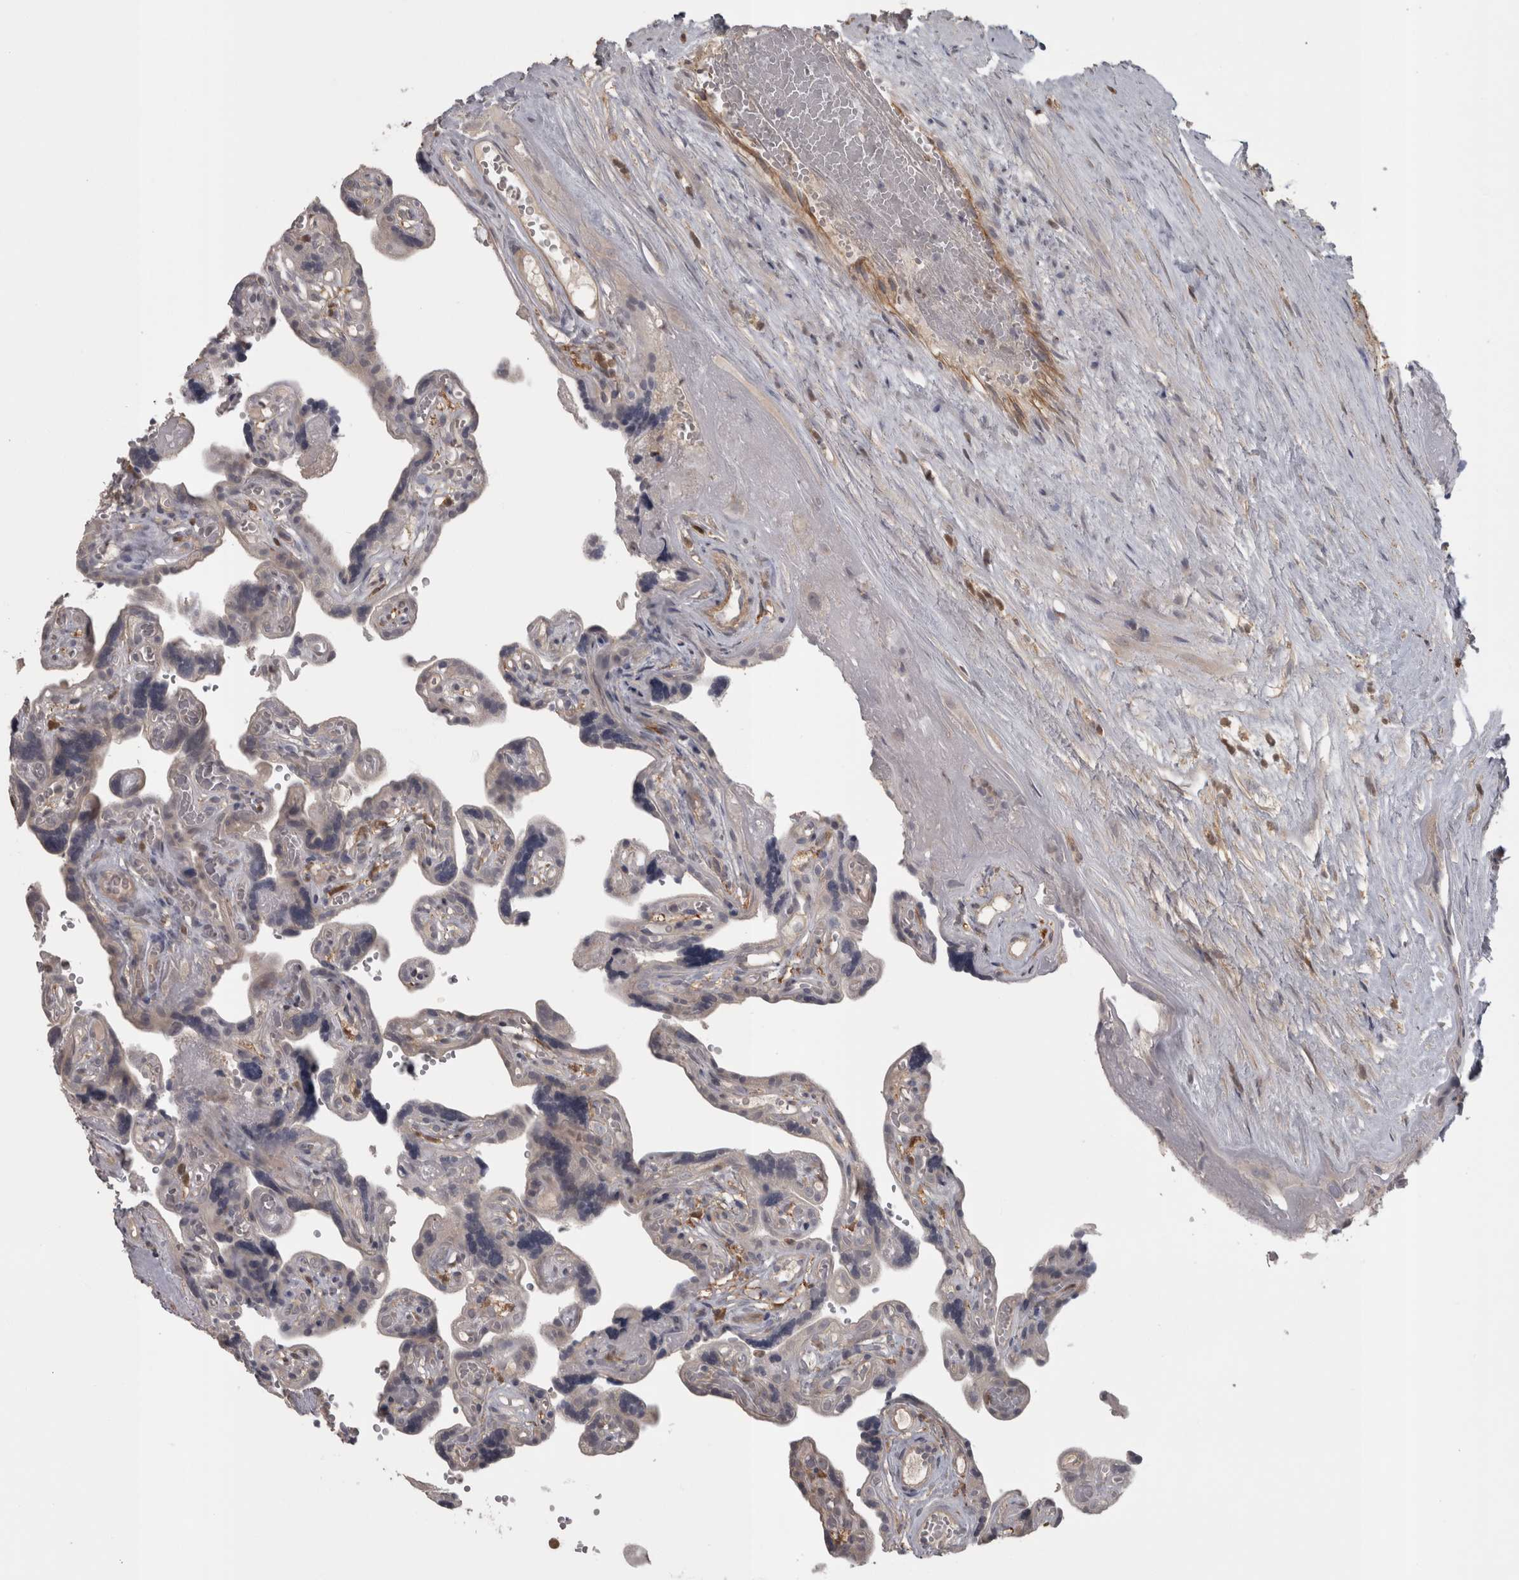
{"staining": {"intensity": "weak", "quantity": "25%-75%", "location": "cytoplasmic/membranous"}, "tissue": "placenta", "cell_type": "Trophoblastic cells", "image_type": "normal", "snomed": [{"axis": "morphology", "description": "Normal tissue, NOS"}, {"axis": "topography", "description": "Placenta"}], "caption": "Immunohistochemistry (IHC) micrograph of benign placenta: human placenta stained using immunohistochemistry (IHC) demonstrates low levels of weak protein expression localized specifically in the cytoplasmic/membranous of trophoblastic cells, appearing as a cytoplasmic/membranous brown color.", "gene": "SLCO5A1", "patient": {"sex": "female", "age": 30}}